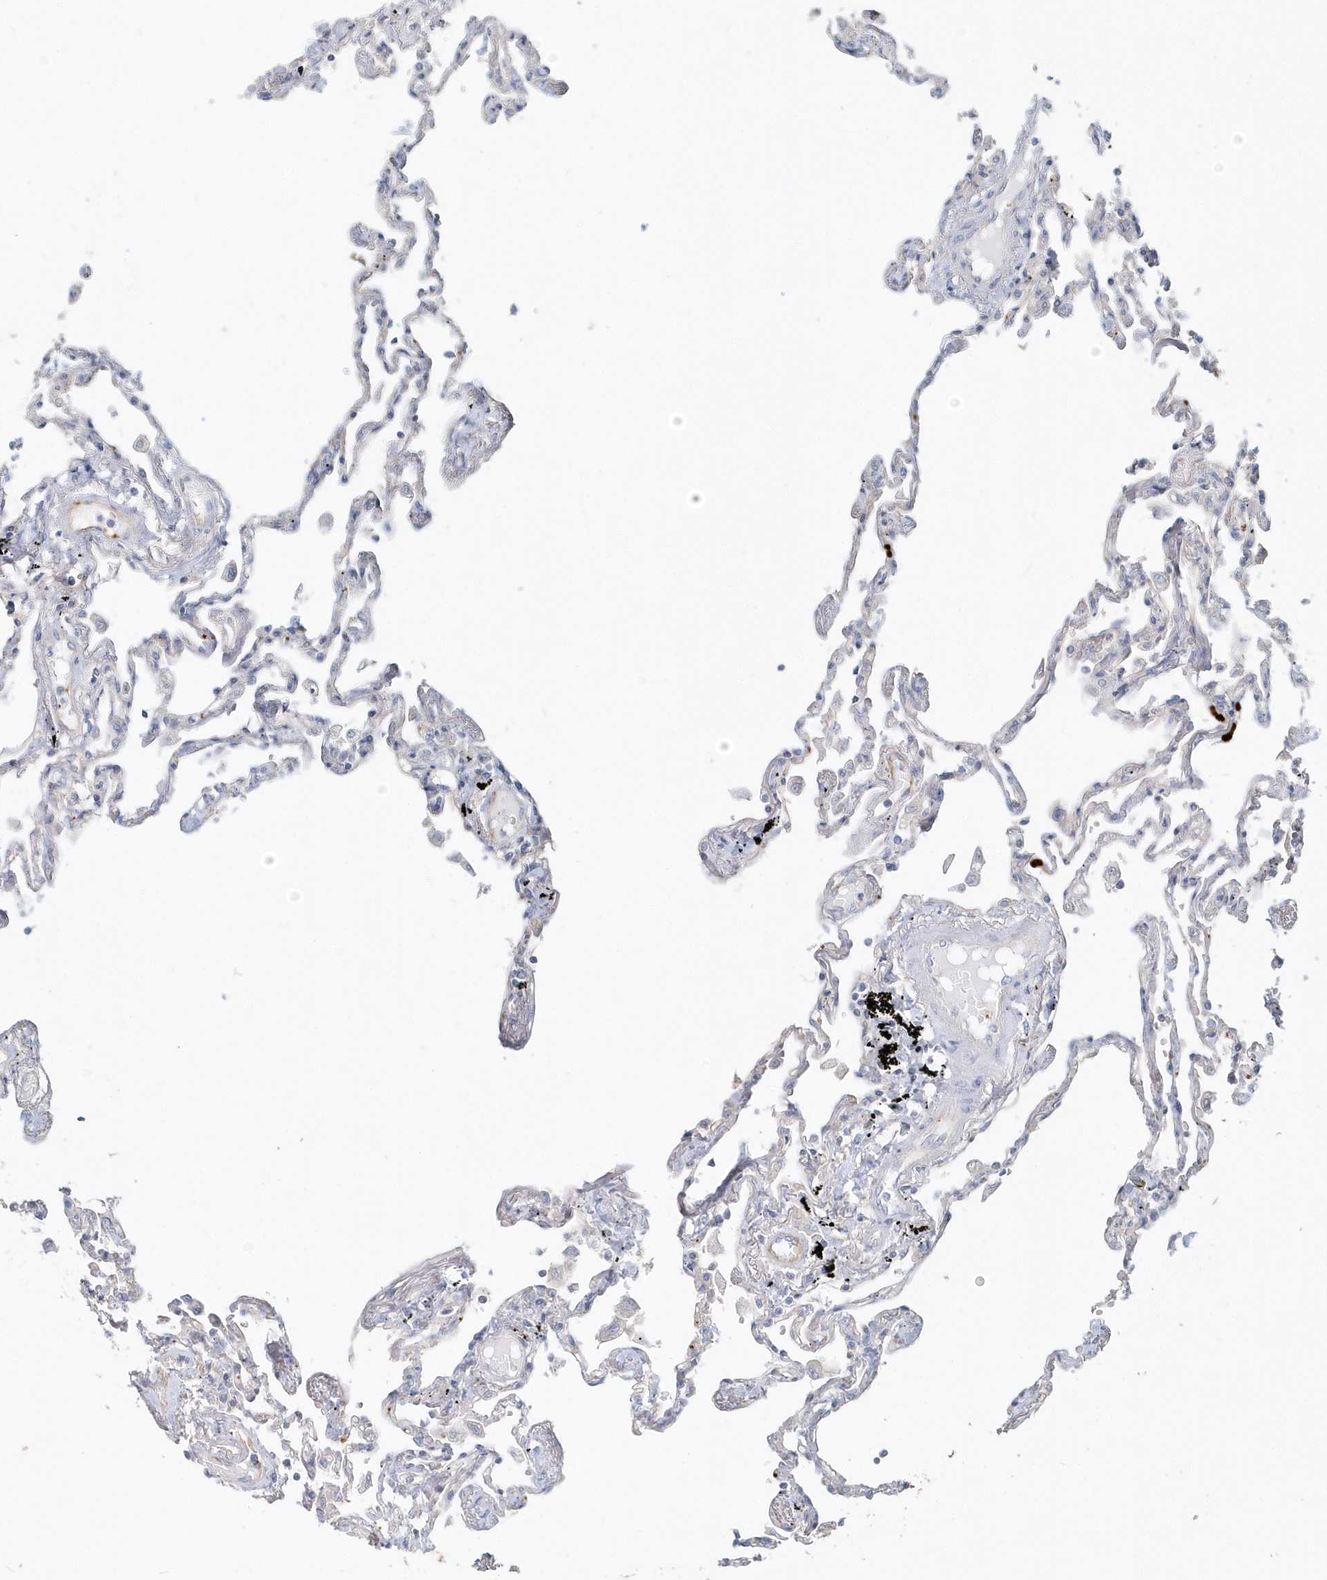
{"staining": {"intensity": "negative", "quantity": "none", "location": "none"}, "tissue": "lung", "cell_type": "Alveolar cells", "image_type": "normal", "snomed": [{"axis": "morphology", "description": "Normal tissue, NOS"}, {"axis": "topography", "description": "Lung"}], "caption": "Alveolar cells are negative for protein expression in unremarkable human lung. The staining was performed using DAB (3,3'-diaminobenzidine) to visualize the protein expression in brown, while the nuclei were stained in blue with hematoxylin (Magnification: 20x).", "gene": "MMRN1", "patient": {"sex": "female", "age": 67}}